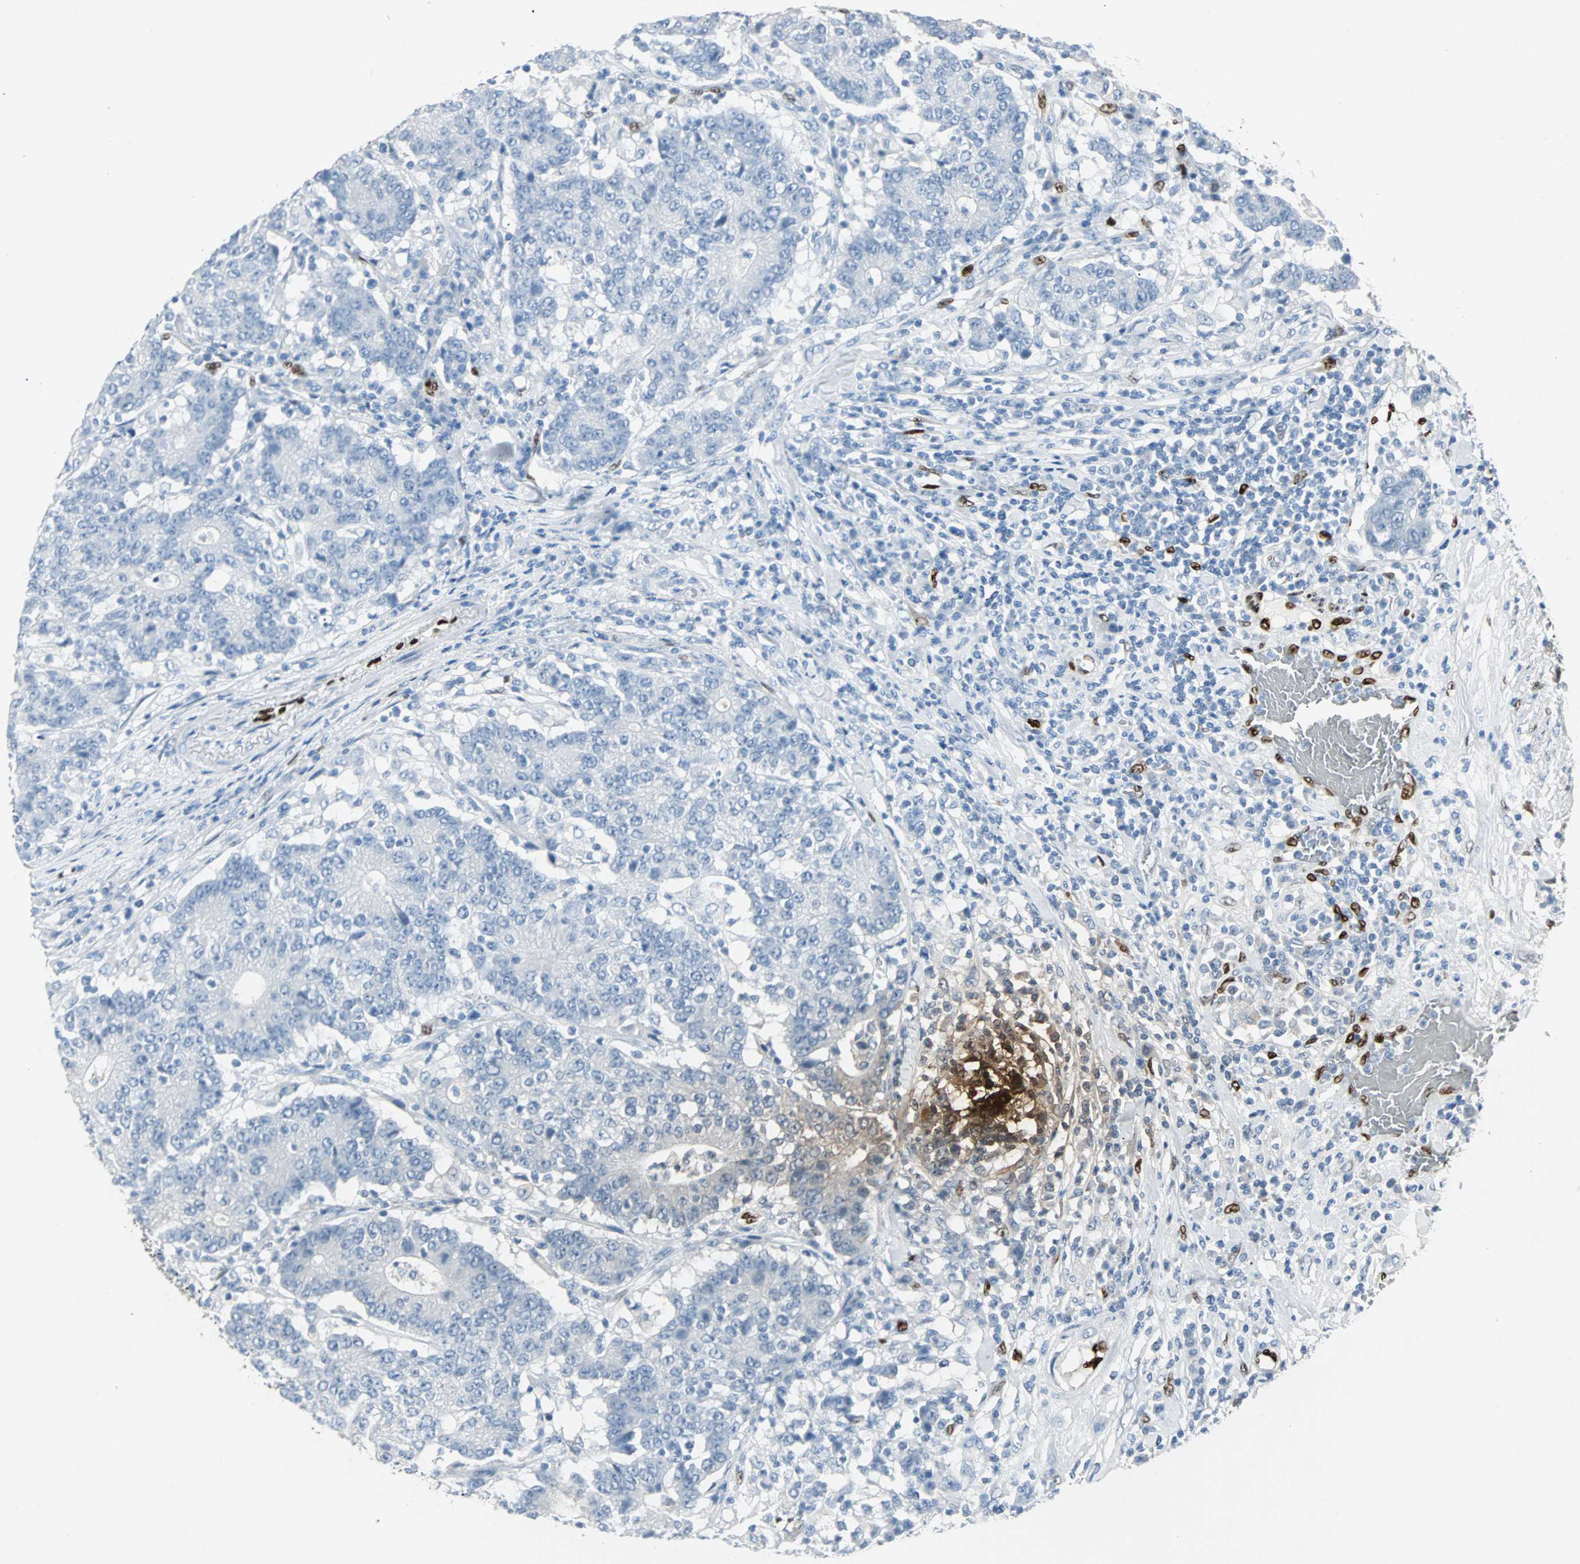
{"staining": {"intensity": "weak", "quantity": "<25%", "location": "nuclear"}, "tissue": "colorectal cancer", "cell_type": "Tumor cells", "image_type": "cancer", "snomed": [{"axis": "morphology", "description": "Normal tissue, NOS"}, {"axis": "morphology", "description": "Adenocarcinoma, NOS"}, {"axis": "topography", "description": "Colon"}], "caption": "This is an immunohistochemistry (IHC) micrograph of colorectal adenocarcinoma. There is no positivity in tumor cells.", "gene": "IL33", "patient": {"sex": "female", "age": 75}}